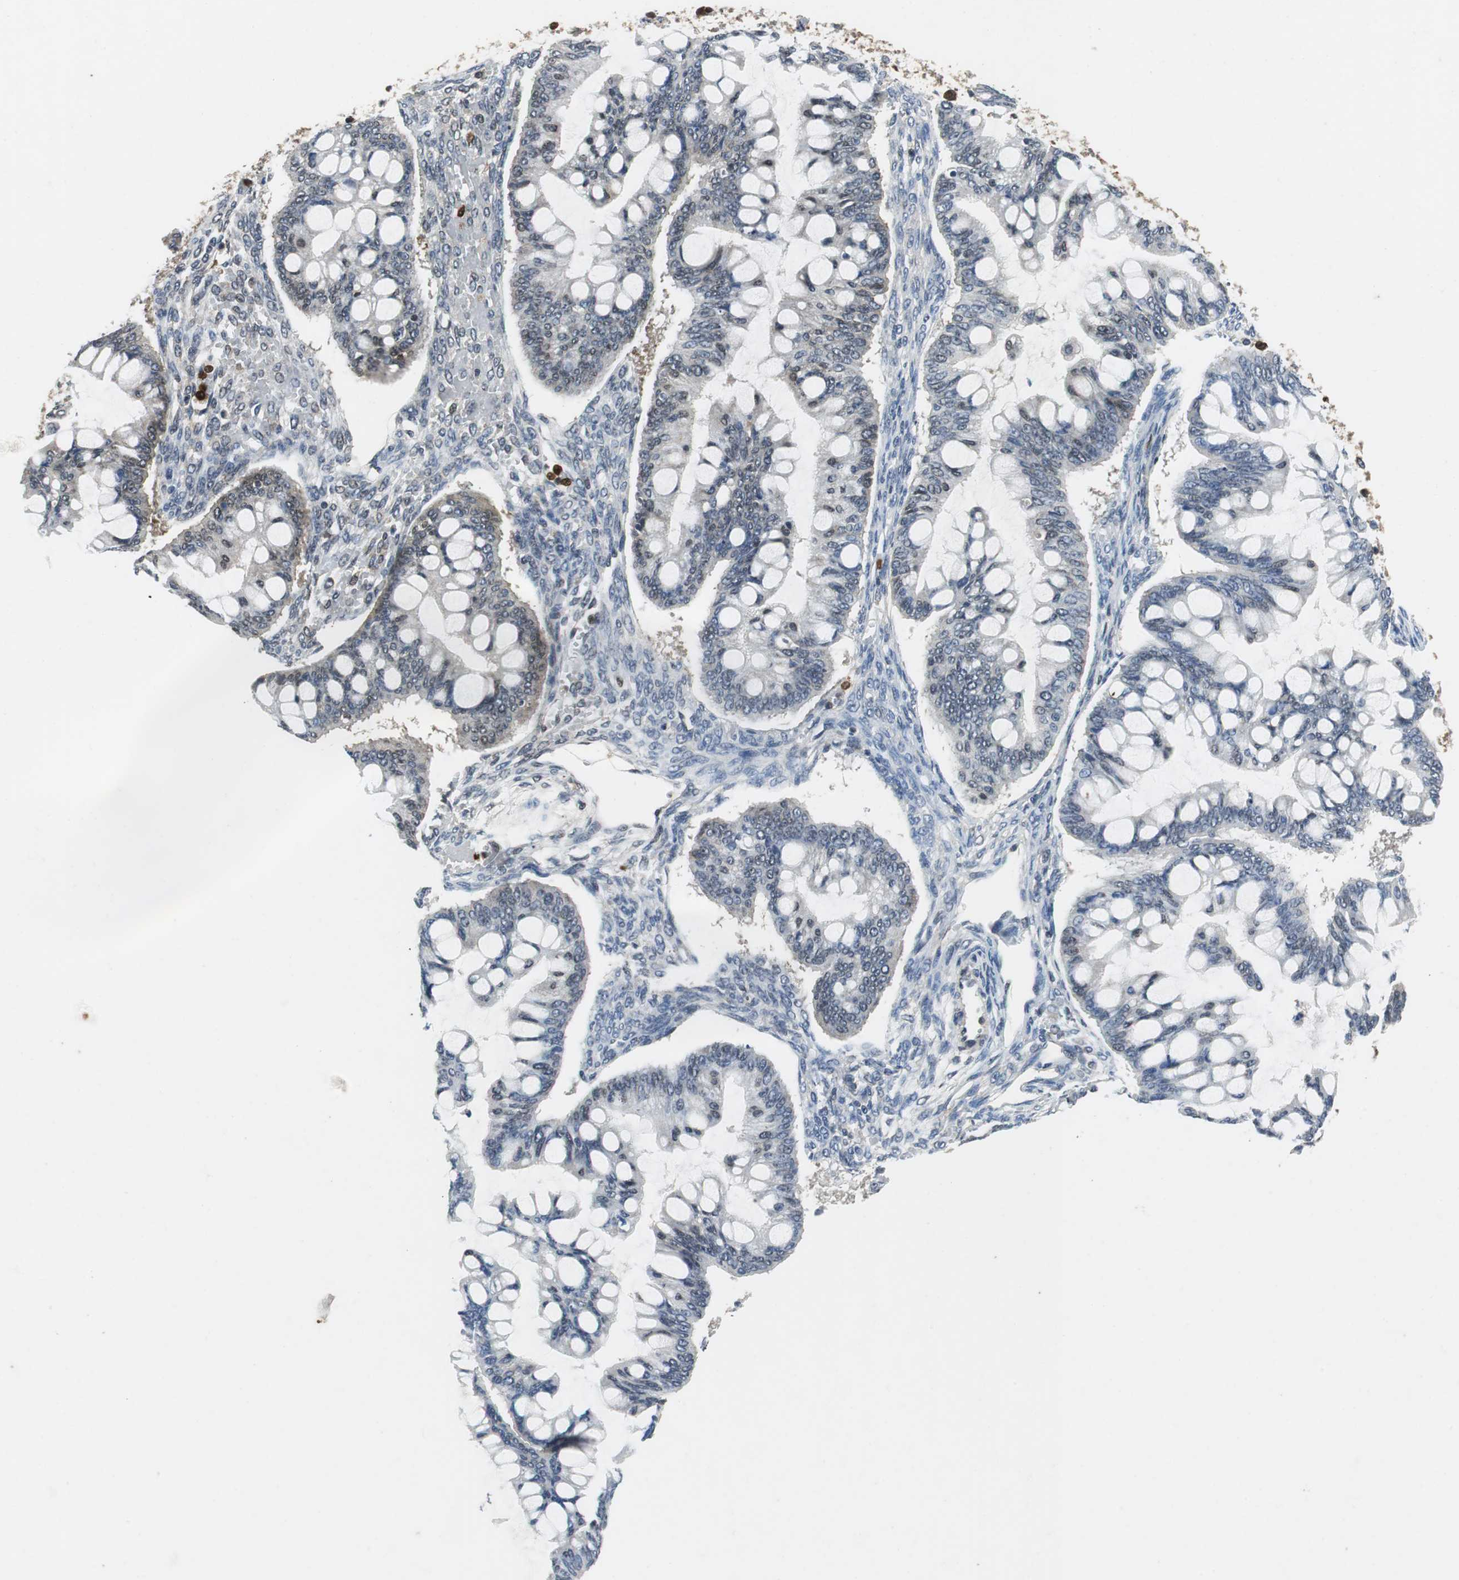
{"staining": {"intensity": "weak", "quantity": "<25%", "location": "nuclear"}, "tissue": "ovarian cancer", "cell_type": "Tumor cells", "image_type": "cancer", "snomed": [{"axis": "morphology", "description": "Cystadenocarcinoma, mucinous, NOS"}, {"axis": "topography", "description": "Ovary"}], "caption": "Tumor cells are negative for protein expression in human ovarian mucinous cystadenocarcinoma.", "gene": "ORM1", "patient": {"sex": "female", "age": 73}}